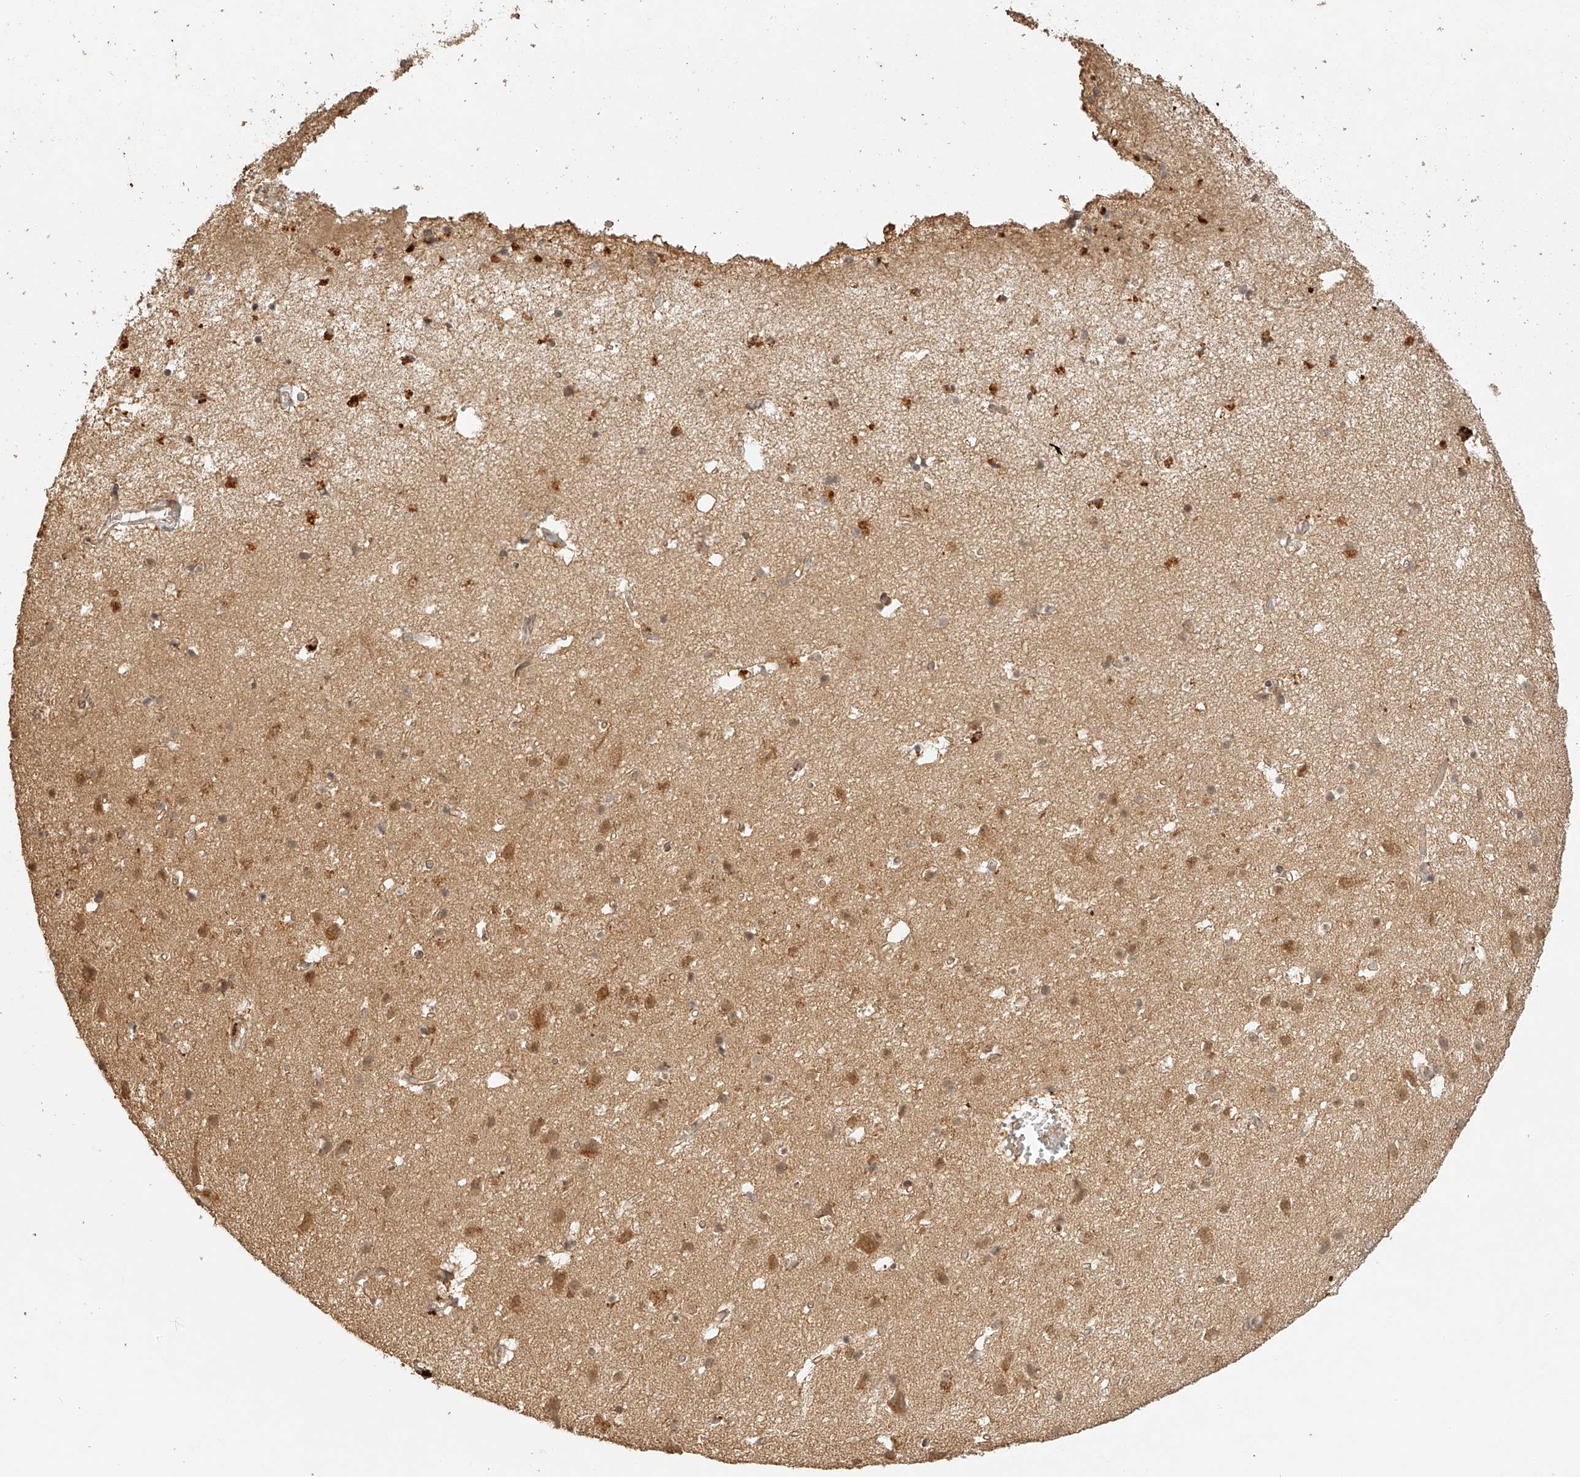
{"staining": {"intensity": "weak", "quantity": ">75%", "location": "cytoplasmic/membranous"}, "tissue": "cerebral cortex", "cell_type": "Endothelial cells", "image_type": "normal", "snomed": [{"axis": "morphology", "description": "Normal tissue, NOS"}, {"axis": "topography", "description": "Cerebral cortex"}], "caption": "Protein expression by IHC exhibits weak cytoplasmic/membranous positivity in approximately >75% of endothelial cells in benign cerebral cortex. Immunohistochemistry stains the protein of interest in brown and the nuclei are stained blue.", "gene": "BCL2L11", "patient": {"sex": "male", "age": 54}}